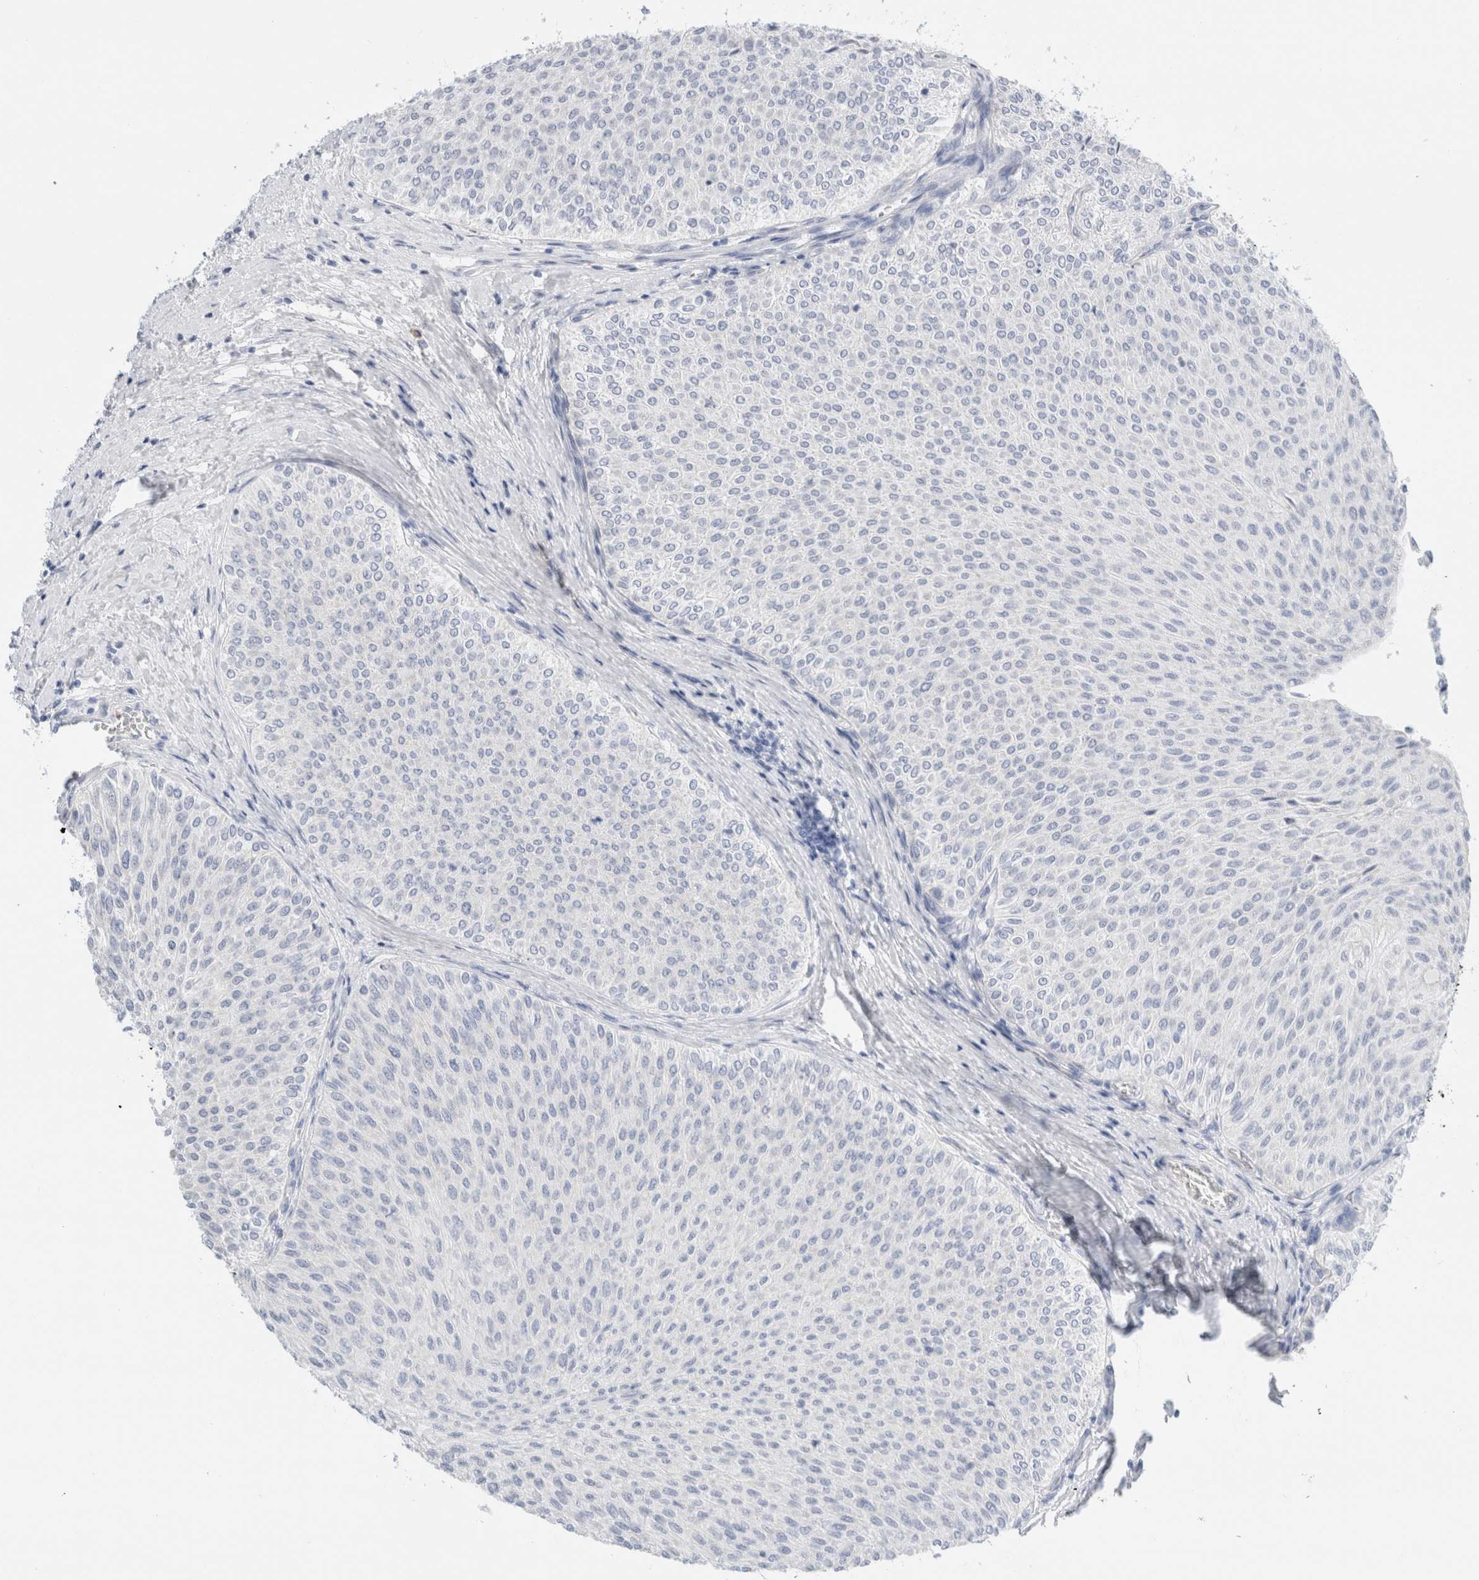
{"staining": {"intensity": "negative", "quantity": "none", "location": "none"}, "tissue": "urothelial cancer", "cell_type": "Tumor cells", "image_type": "cancer", "snomed": [{"axis": "morphology", "description": "Urothelial carcinoma, Low grade"}, {"axis": "topography", "description": "Urinary bladder"}], "caption": "High power microscopy histopathology image of an immunohistochemistry (IHC) photomicrograph of urothelial carcinoma (low-grade), revealing no significant staining in tumor cells.", "gene": "ARG1", "patient": {"sex": "male", "age": 78}}